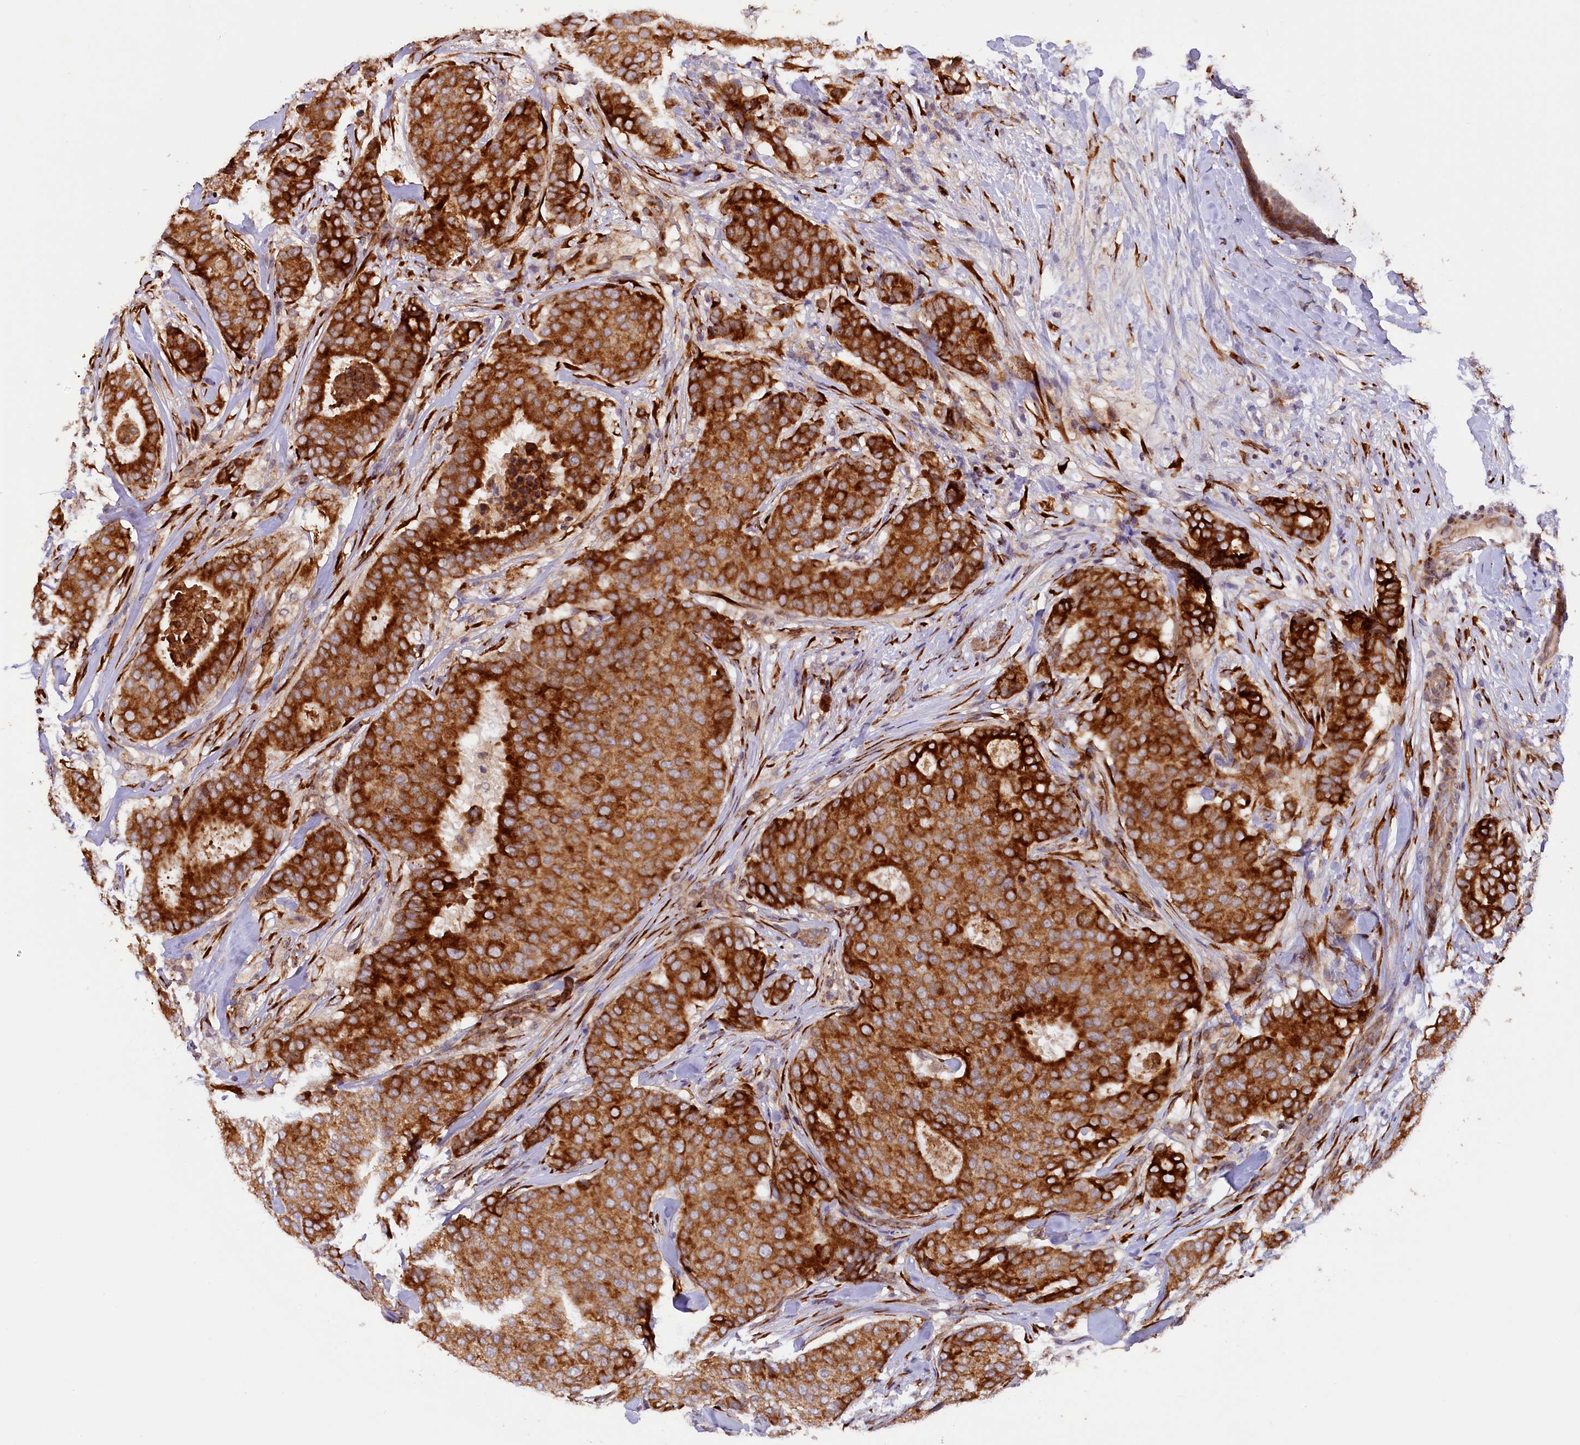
{"staining": {"intensity": "strong", "quantity": ">75%", "location": "cytoplasmic/membranous"}, "tissue": "breast cancer", "cell_type": "Tumor cells", "image_type": "cancer", "snomed": [{"axis": "morphology", "description": "Duct carcinoma"}, {"axis": "topography", "description": "Breast"}], "caption": "Immunohistochemistry photomicrograph of breast cancer (infiltrating ductal carcinoma) stained for a protein (brown), which reveals high levels of strong cytoplasmic/membranous expression in approximately >75% of tumor cells.", "gene": "SSC5D", "patient": {"sex": "female", "age": 75}}